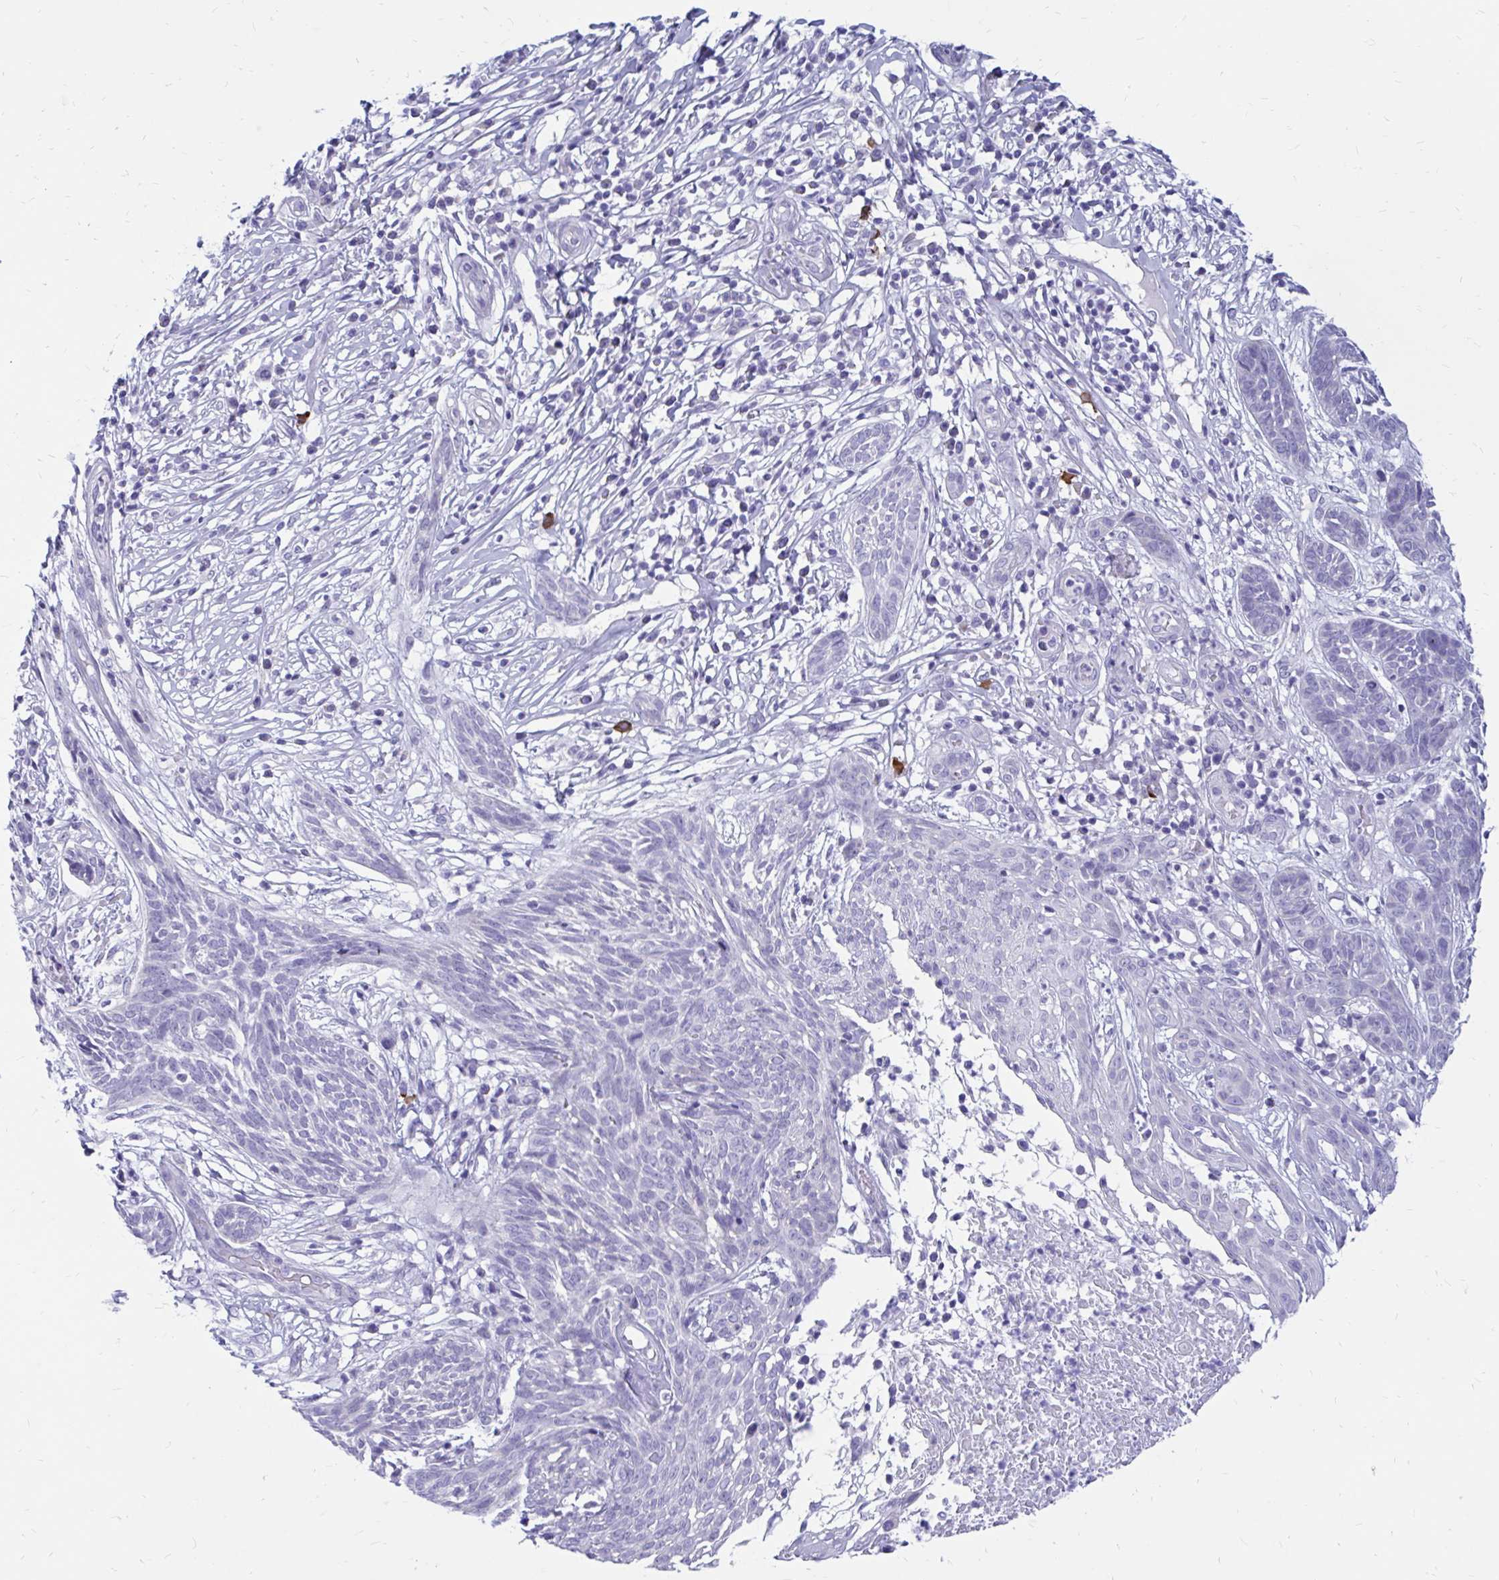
{"staining": {"intensity": "negative", "quantity": "none", "location": "none"}, "tissue": "skin cancer", "cell_type": "Tumor cells", "image_type": "cancer", "snomed": [{"axis": "morphology", "description": "Basal cell carcinoma"}, {"axis": "topography", "description": "Skin"}, {"axis": "topography", "description": "Skin, foot"}], "caption": "The immunohistochemistry (IHC) micrograph has no significant positivity in tumor cells of skin basal cell carcinoma tissue.", "gene": "IGSF5", "patient": {"sex": "female", "age": 86}}